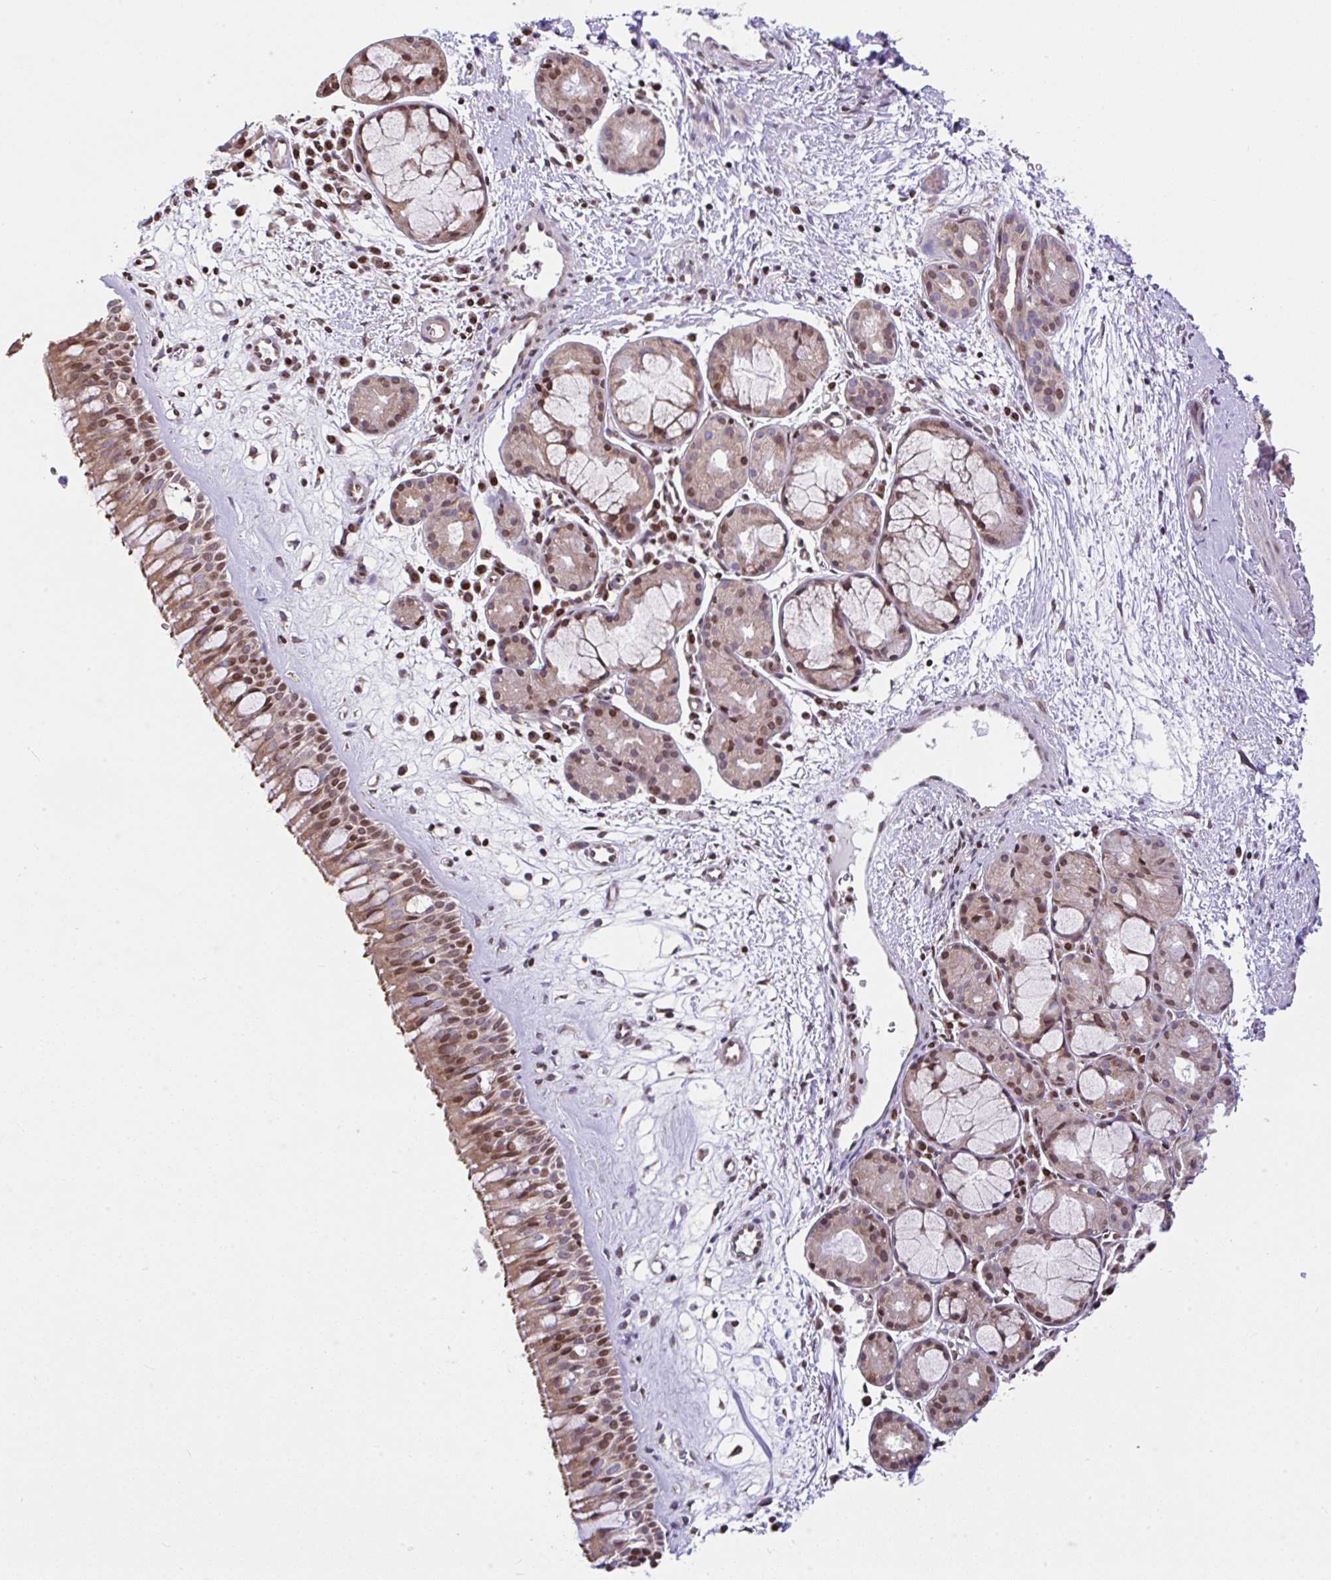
{"staining": {"intensity": "moderate", "quantity": ">75%", "location": "cytoplasmic/membranous,nuclear"}, "tissue": "nasopharynx", "cell_type": "Respiratory epithelial cells", "image_type": "normal", "snomed": [{"axis": "morphology", "description": "Normal tissue, NOS"}, {"axis": "topography", "description": "Nasopharynx"}], "caption": "Nasopharynx stained with a brown dye displays moderate cytoplasmic/membranous,nuclear positive staining in approximately >75% of respiratory epithelial cells.", "gene": "FIGNL1", "patient": {"sex": "male", "age": 65}}